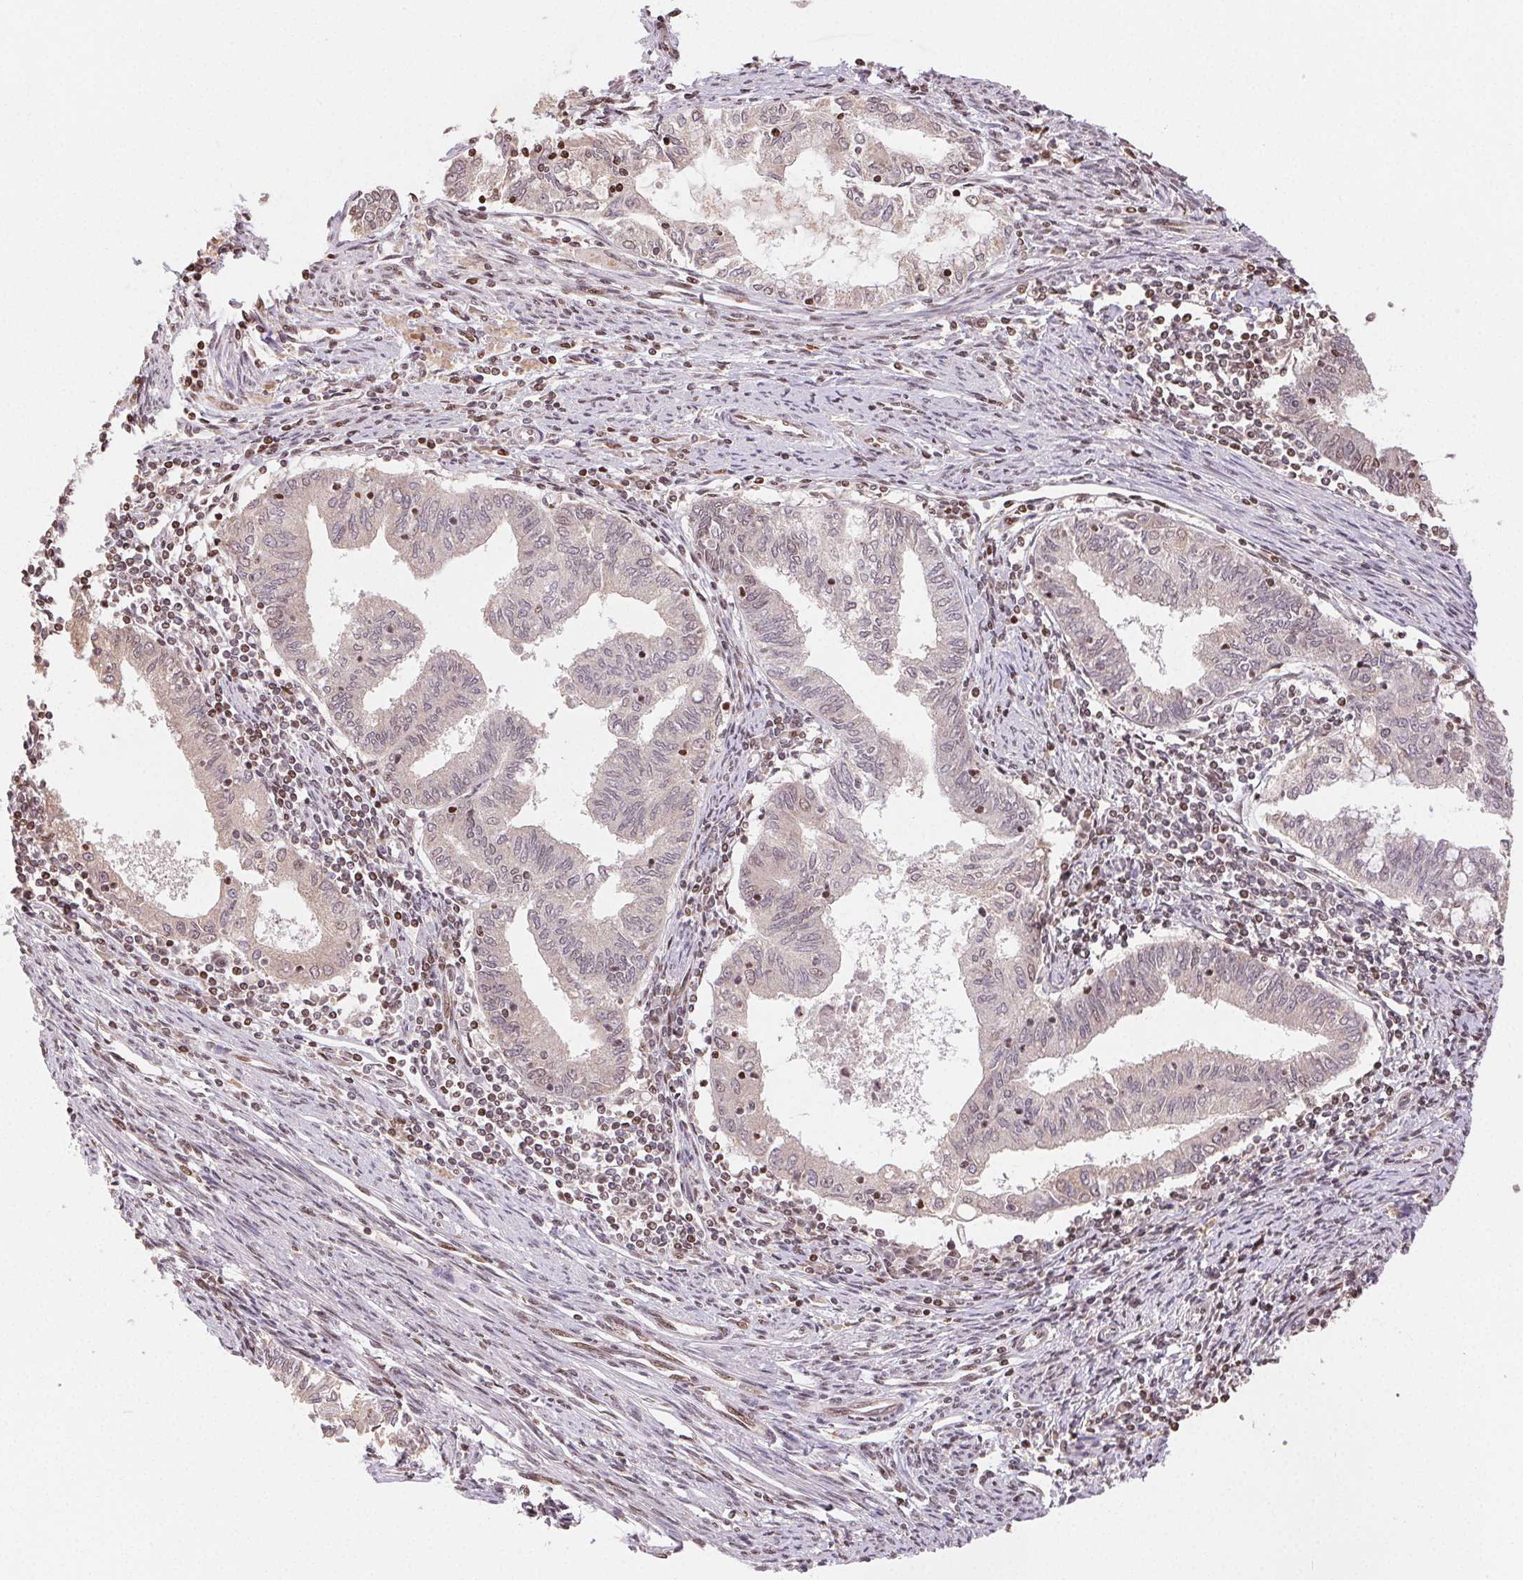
{"staining": {"intensity": "weak", "quantity": "25%-75%", "location": "nuclear"}, "tissue": "endometrial cancer", "cell_type": "Tumor cells", "image_type": "cancer", "snomed": [{"axis": "morphology", "description": "Adenocarcinoma, NOS"}, {"axis": "topography", "description": "Endometrium"}], "caption": "Human endometrial cancer (adenocarcinoma) stained for a protein (brown) demonstrates weak nuclear positive positivity in about 25%-75% of tumor cells.", "gene": "MAPKAPK2", "patient": {"sex": "female", "age": 79}}